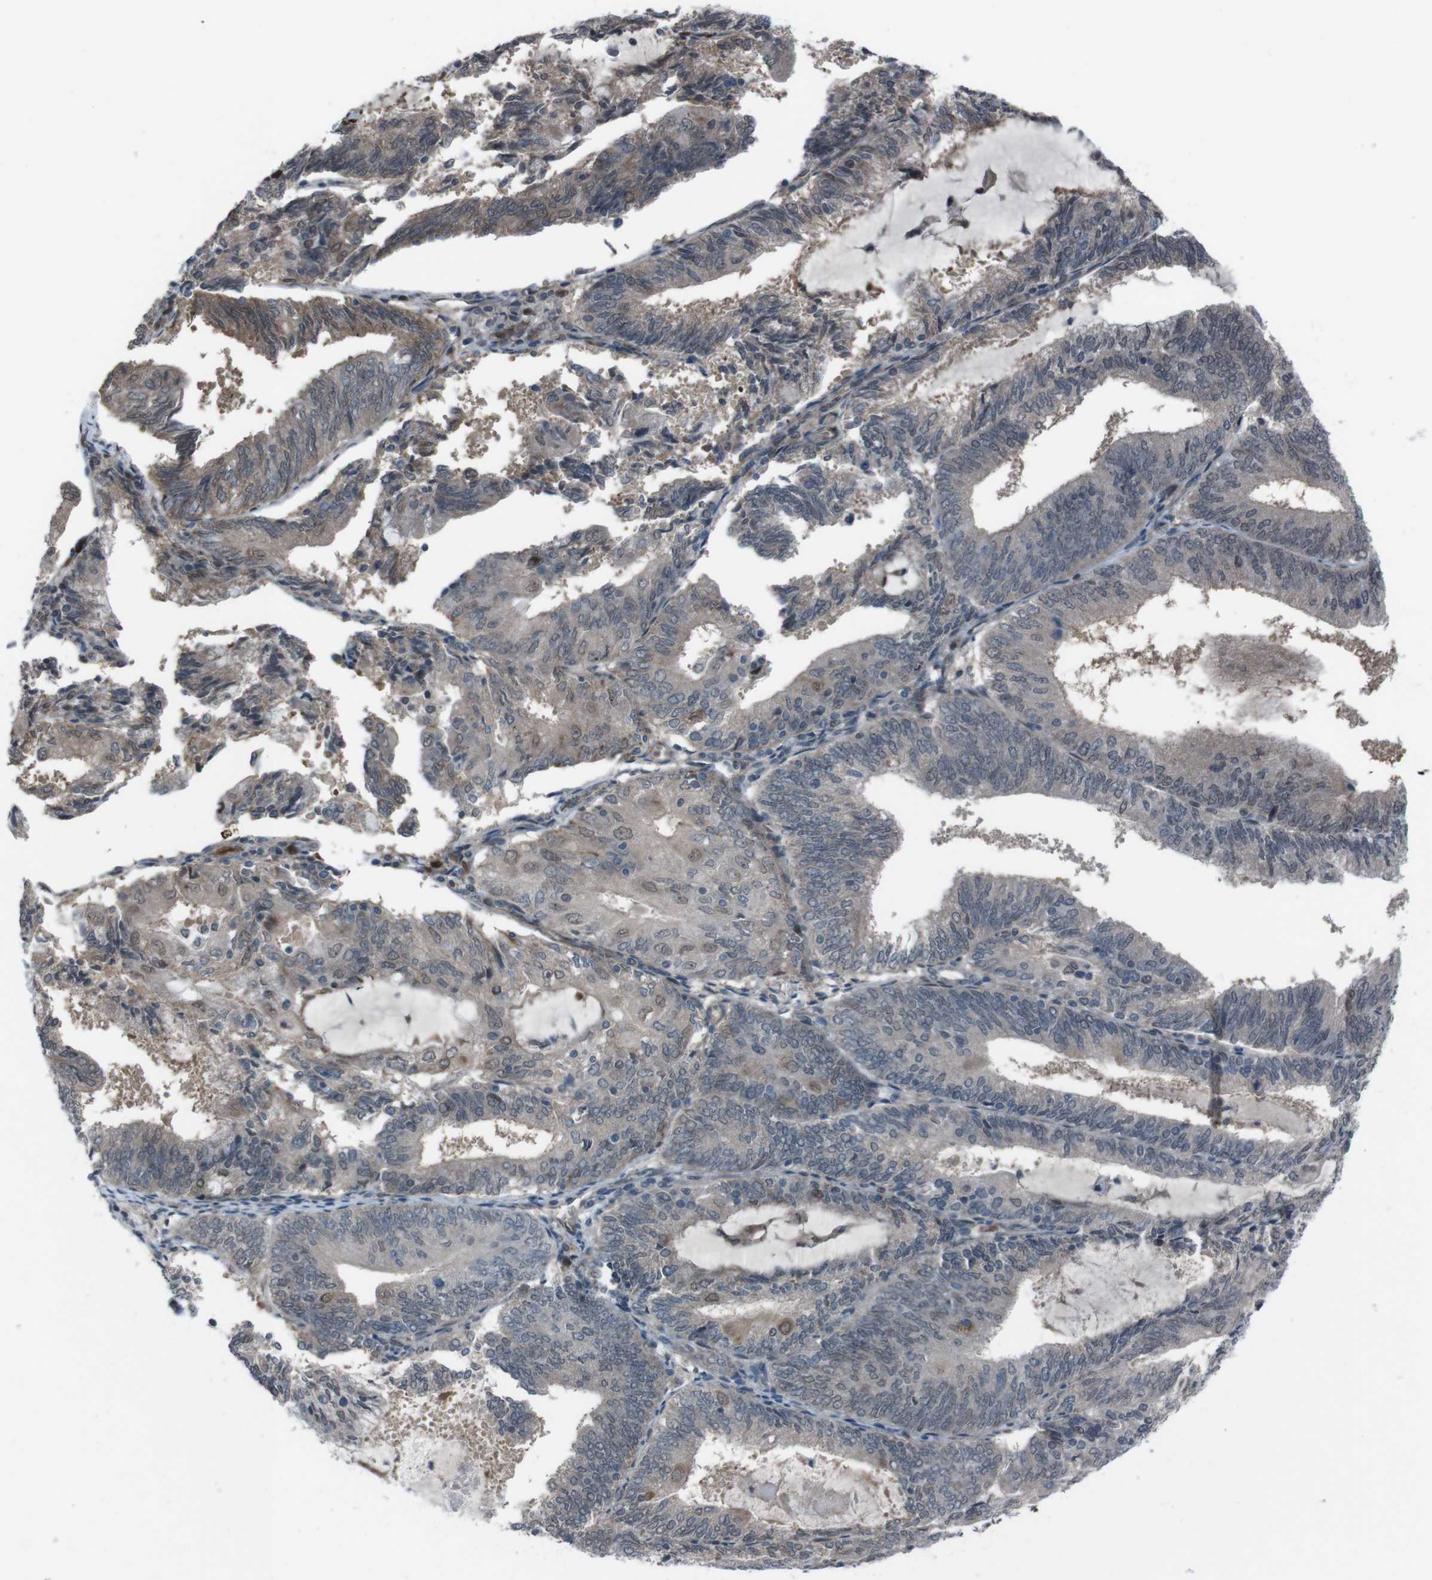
{"staining": {"intensity": "weak", "quantity": "25%-75%", "location": "cytoplasmic/membranous,nuclear"}, "tissue": "endometrial cancer", "cell_type": "Tumor cells", "image_type": "cancer", "snomed": [{"axis": "morphology", "description": "Adenocarcinoma, NOS"}, {"axis": "topography", "description": "Endometrium"}], "caption": "High-power microscopy captured an immunohistochemistry image of adenocarcinoma (endometrial), revealing weak cytoplasmic/membranous and nuclear positivity in approximately 25%-75% of tumor cells. (Brightfield microscopy of DAB IHC at high magnification).", "gene": "SS18L1", "patient": {"sex": "female", "age": 81}}